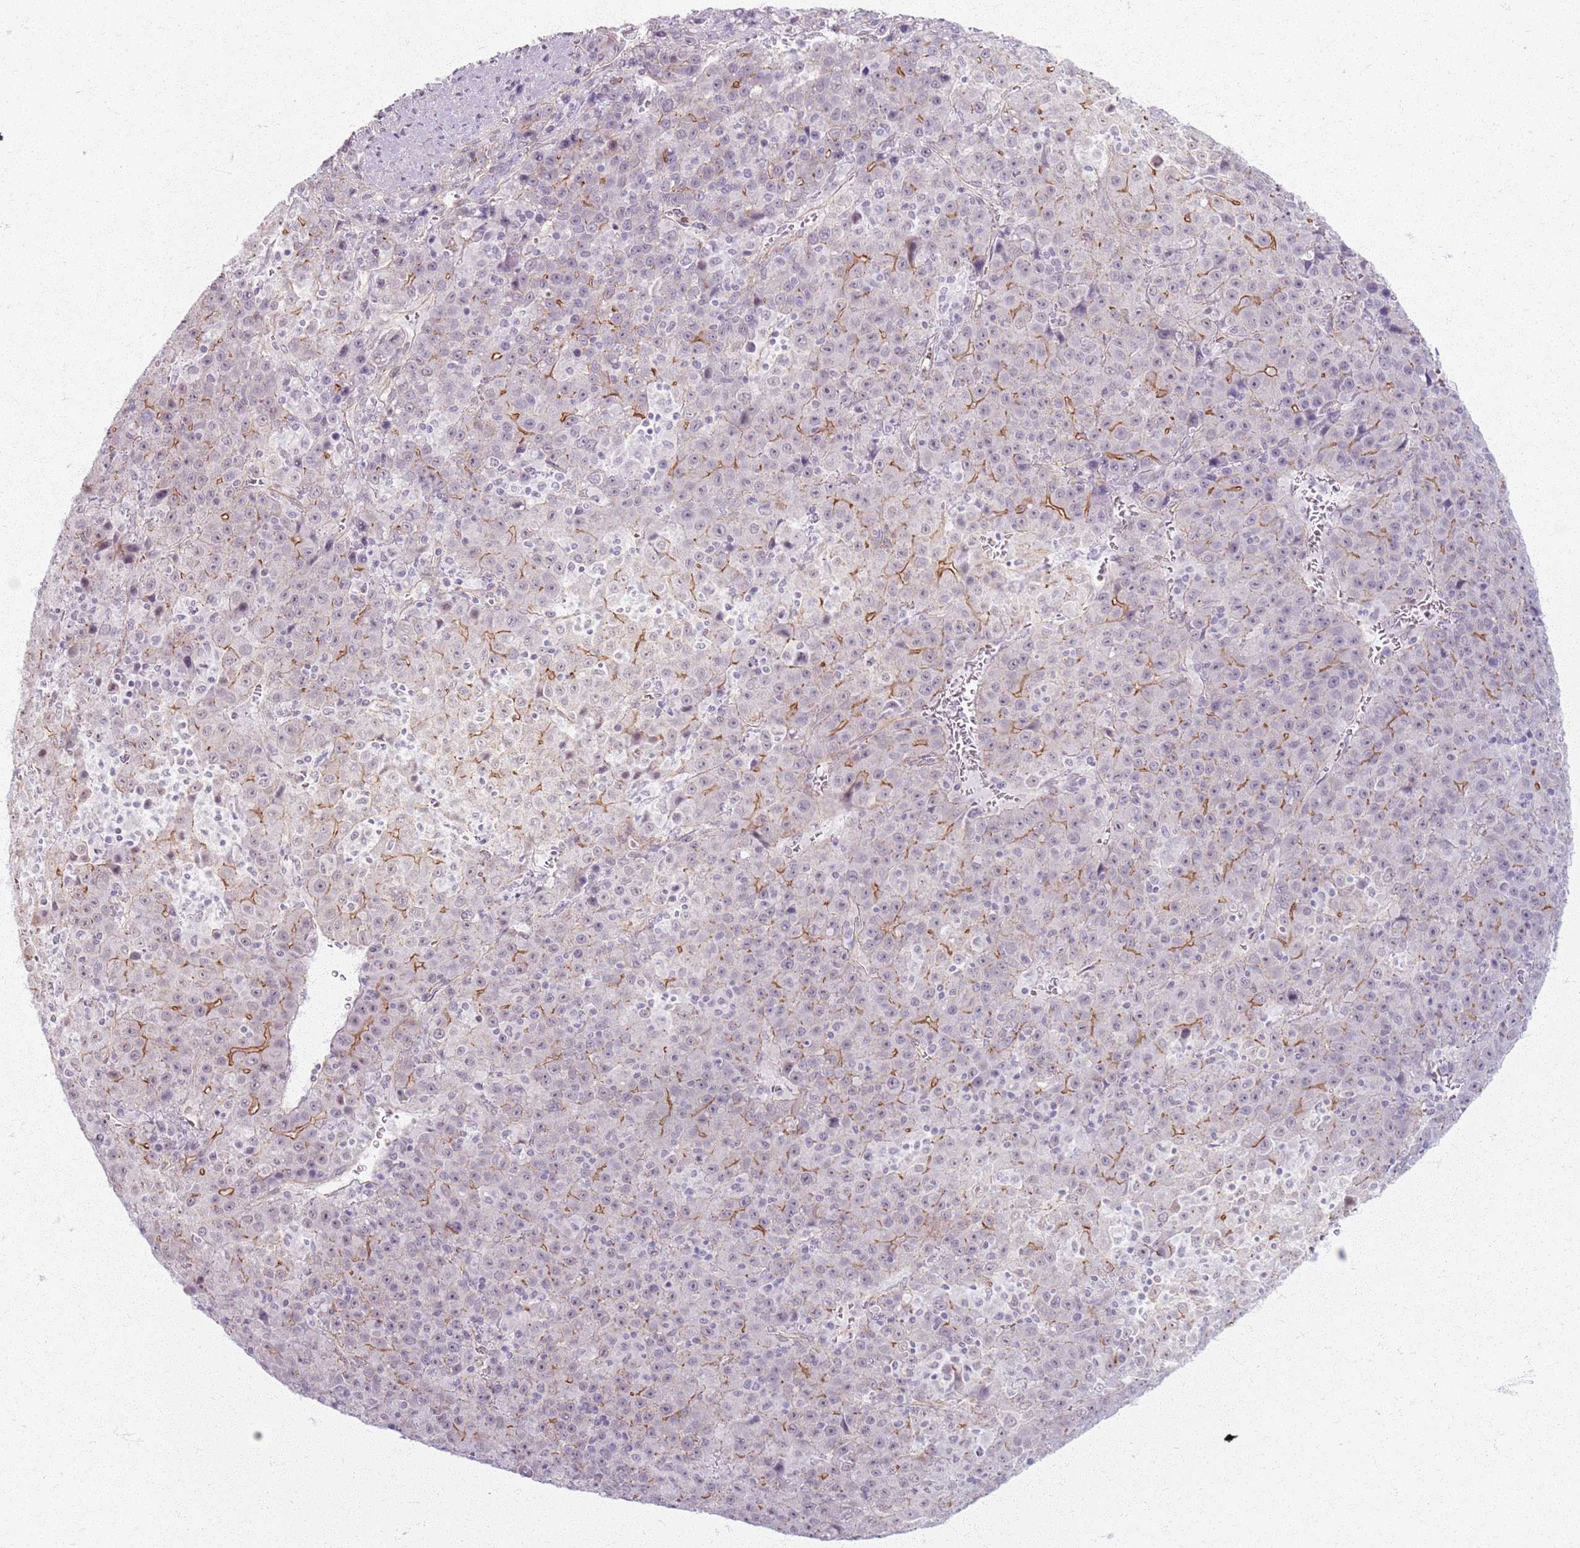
{"staining": {"intensity": "moderate", "quantity": "<25%", "location": "cytoplasmic/membranous"}, "tissue": "liver cancer", "cell_type": "Tumor cells", "image_type": "cancer", "snomed": [{"axis": "morphology", "description": "Carcinoma, Hepatocellular, NOS"}, {"axis": "topography", "description": "Liver"}], "caption": "This photomicrograph displays hepatocellular carcinoma (liver) stained with IHC to label a protein in brown. The cytoplasmic/membranous of tumor cells show moderate positivity for the protein. Nuclei are counter-stained blue.", "gene": "KCNA5", "patient": {"sex": "female", "age": 53}}